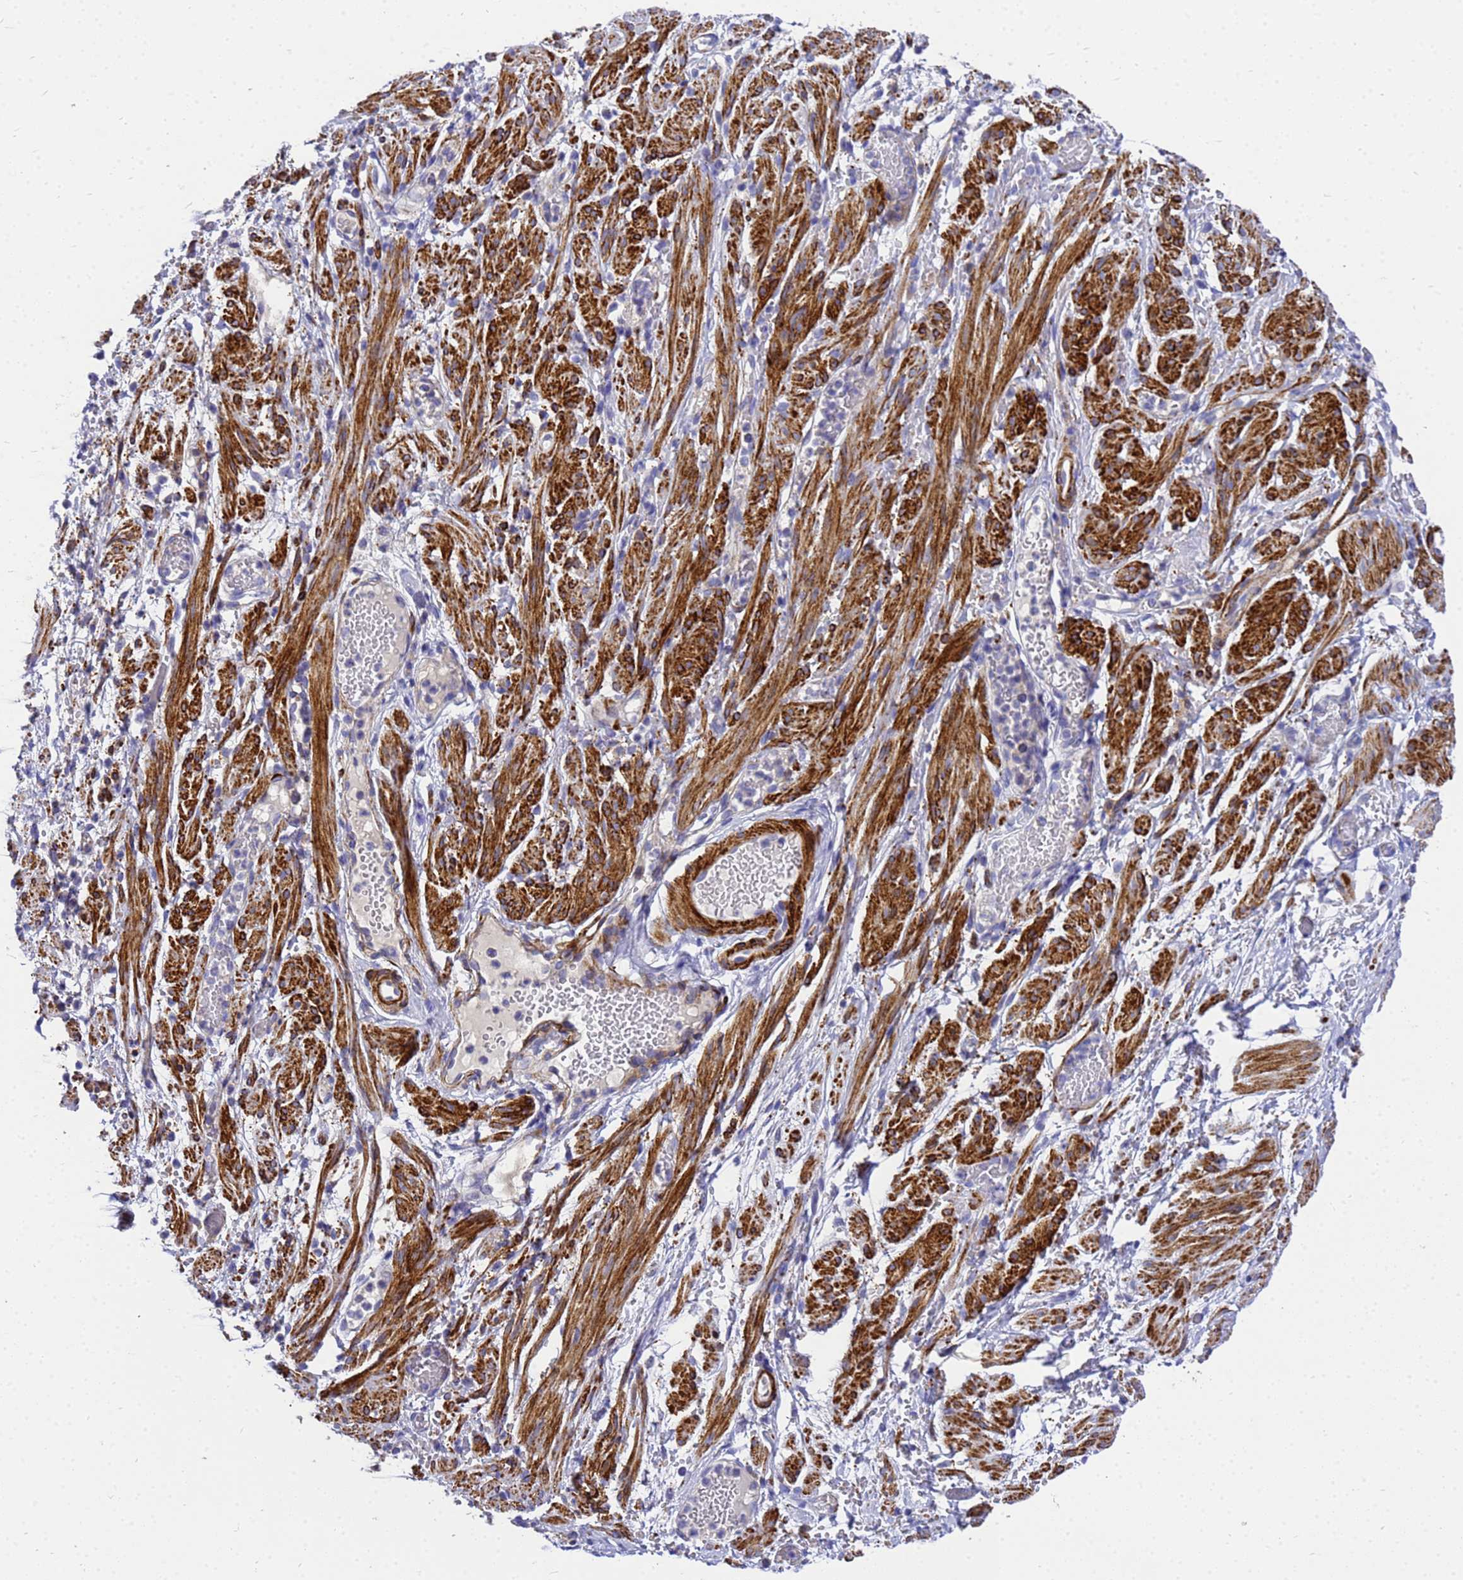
{"staining": {"intensity": "negative", "quantity": "none", "location": "none"}, "tissue": "adipose tissue", "cell_type": "Adipocytes", "image_type": "normal", "snomed": [{"axis": "morphology", "description": "Normal tissue, NOS"}, {"axis": "topography", "description": "Smooth muscle"}, {"axis": "topography", "description": "Peripheral nerve tissue"}], "caption": "A micrograph of human adipose tissue is negative for staining in adipocytes.", "gene": "POP7", "patient": {"sex": "female", "age": 39}}